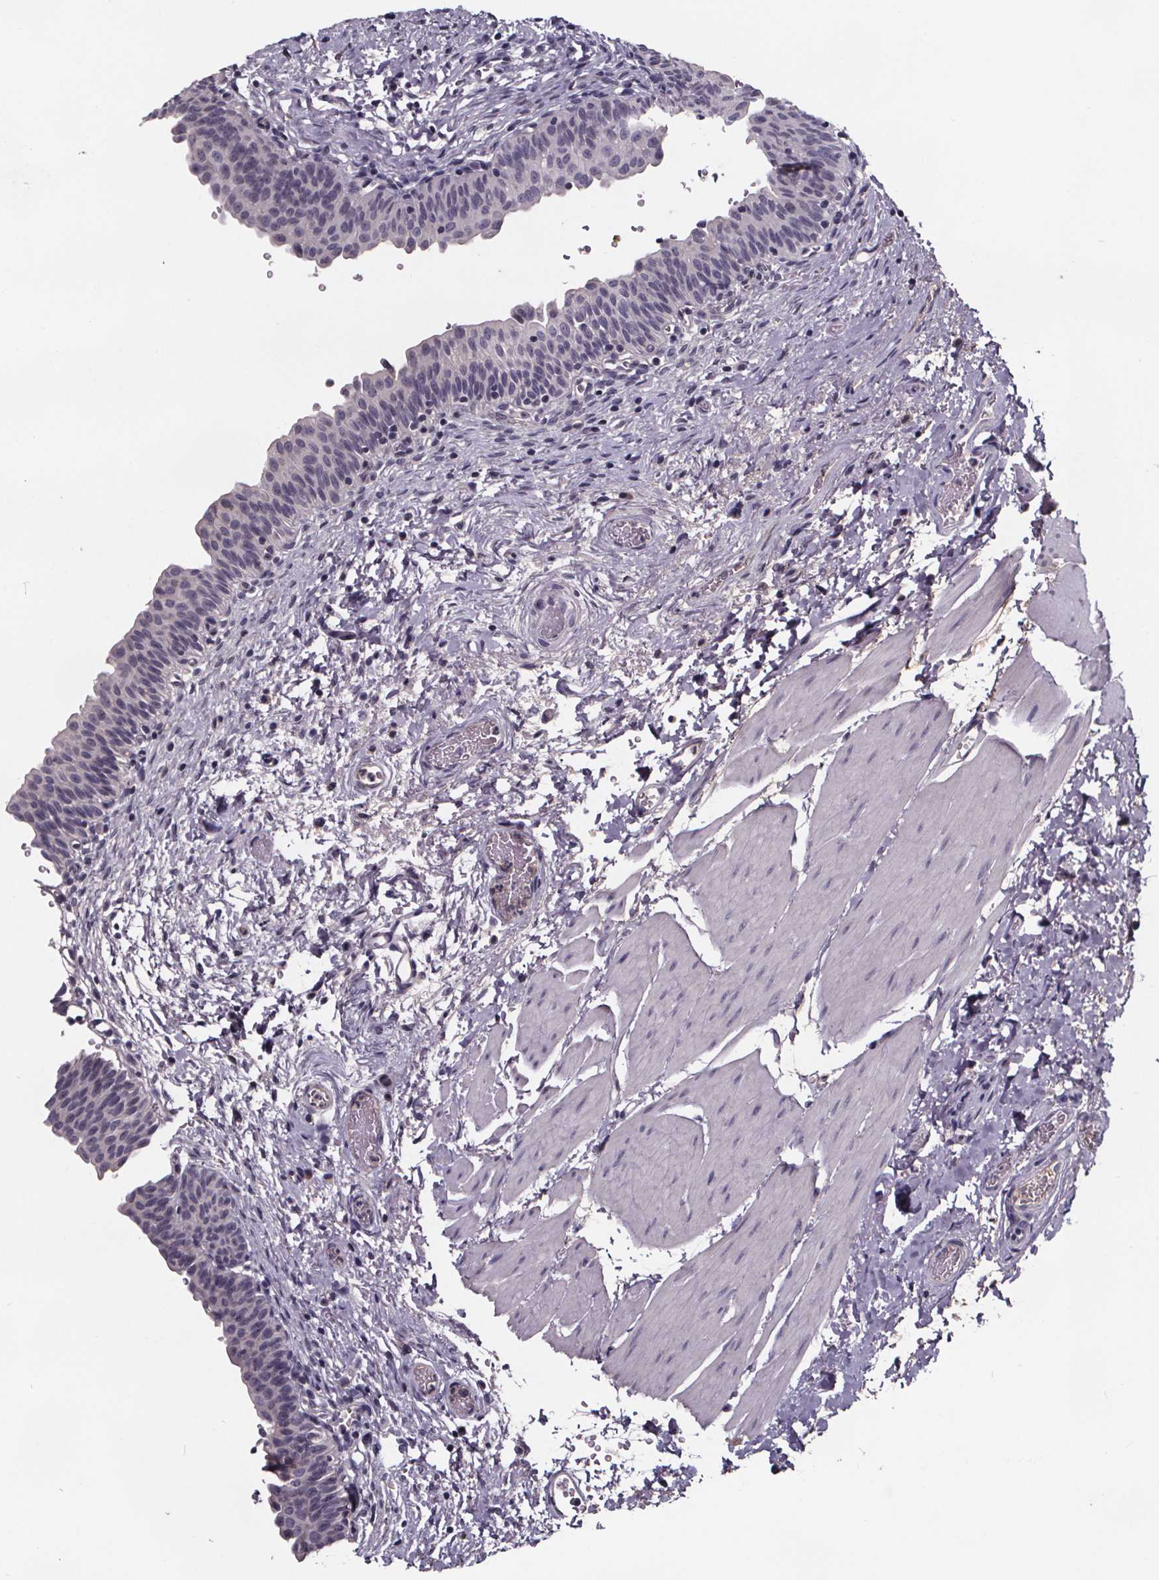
{"staining": {"intensity": "negative", "quantity": "none", "location": "none"}, "tissue": "urinary bladder", "cell_type": "Urothelial cells", "image_type": "normal", "snomed": [{"axis": "morphology", "description": "Normal tissue, NOS"}, {"axis": "topography", "description": "Urinary bladder"}], "caption": "This is an immunohistochemistry (IHC) histopathology image of unremarkable urinary bladder. There is no staining in urothelial cells.", "gene": "NPHP4", "patient": {"sex": "male", "age": 56}}